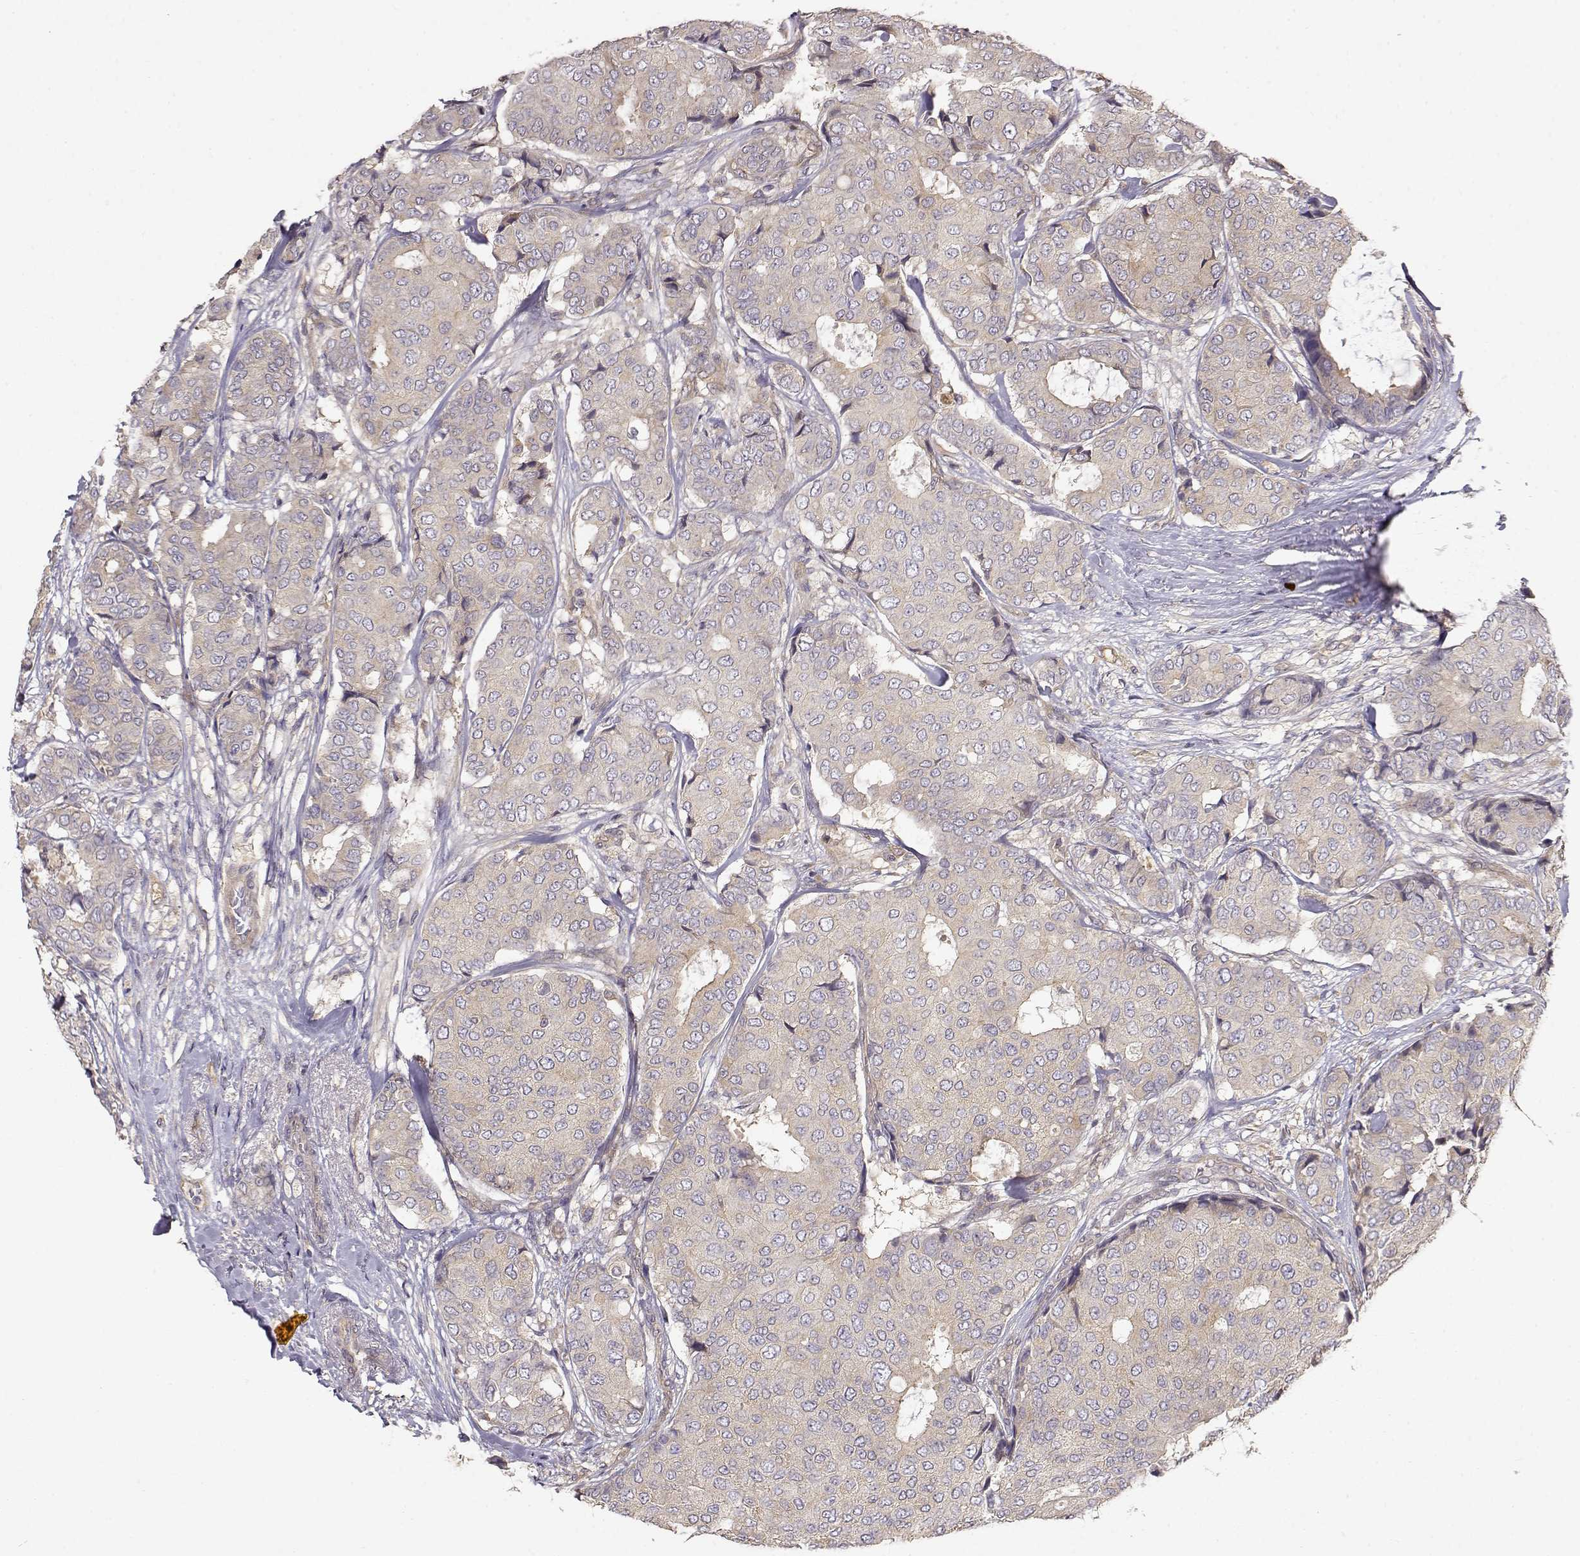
{"staining": {"intensity": "weak", "quantity": "<25%", "location": "cytoplasmic/membranous"}, "tissue": "breast cancer", "cell_type": "Tumor cells", "image_type": "cancer", "snomed": [{"axis": "morphology", "description": "Duct carcinoma"}, {"axis": "topography", "description": "Breast"}], "caption": "Protein analysis of infiltrating ductal carcinoma (breast) displays no significant positivity in tumor cells.", "gene": "CRIM1", "patient": {"sex": "female", "age": 75}}